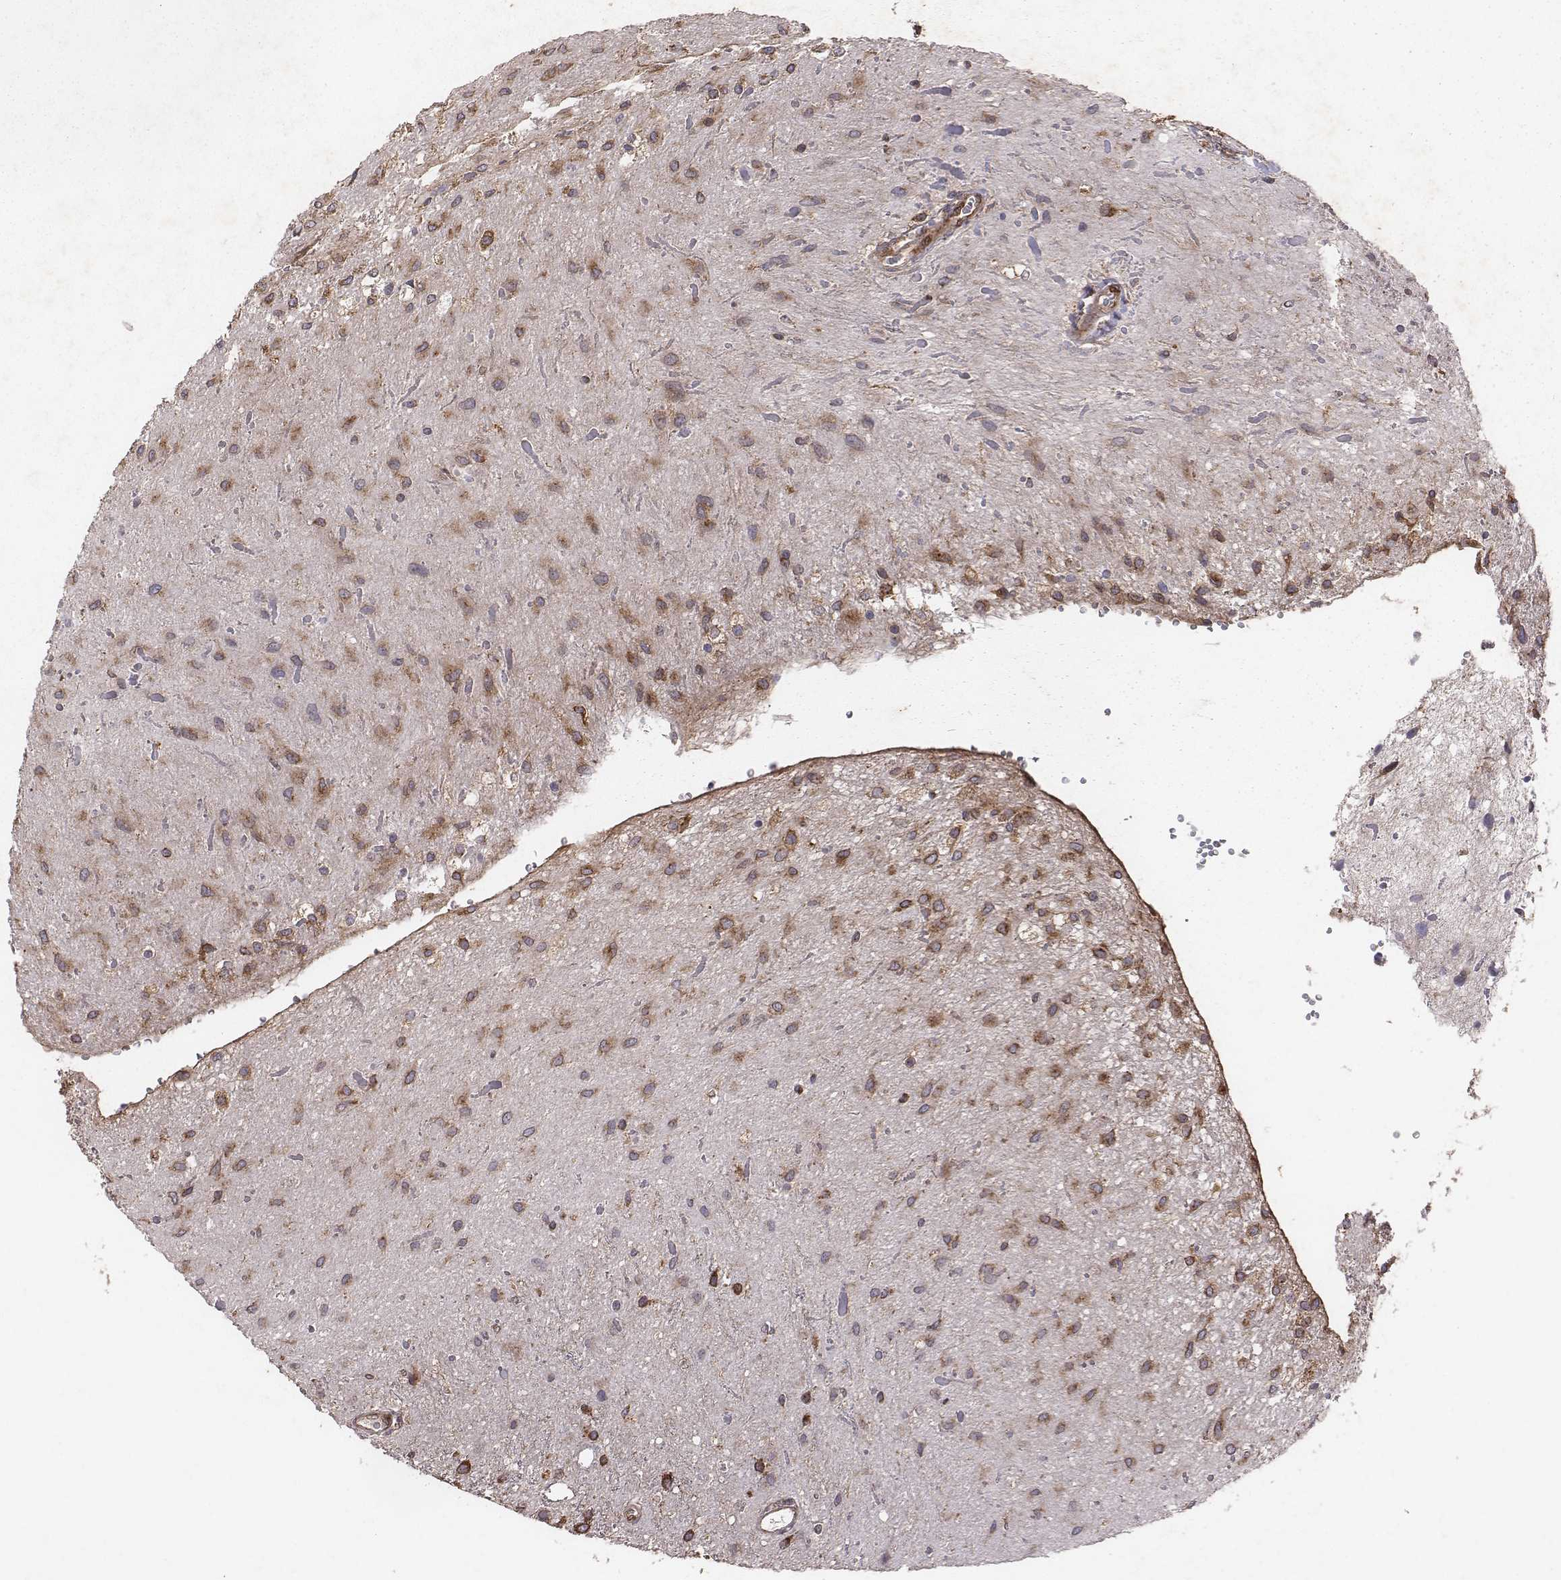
{"staining": {"intensity": "moderate", "quantity": ">75%", "location": "cytoplasmic/membranous"}, "tissue": "glioma", "cell_type": "Tumor cells", "image_type": "cancer", "snomed": [{"axis": "morphology", "description": "Glioma, malignant, Low grade"}, {"axis": "topography", "description": "Cerebellum"}], "caption": "A brown stain shows moderate cytoplasmic/membranous staining of a protein in low-grade glioma (malignant) tumor cells.", "gene": "TXLNA", "patient": {"sex": "female", "age": 14}}